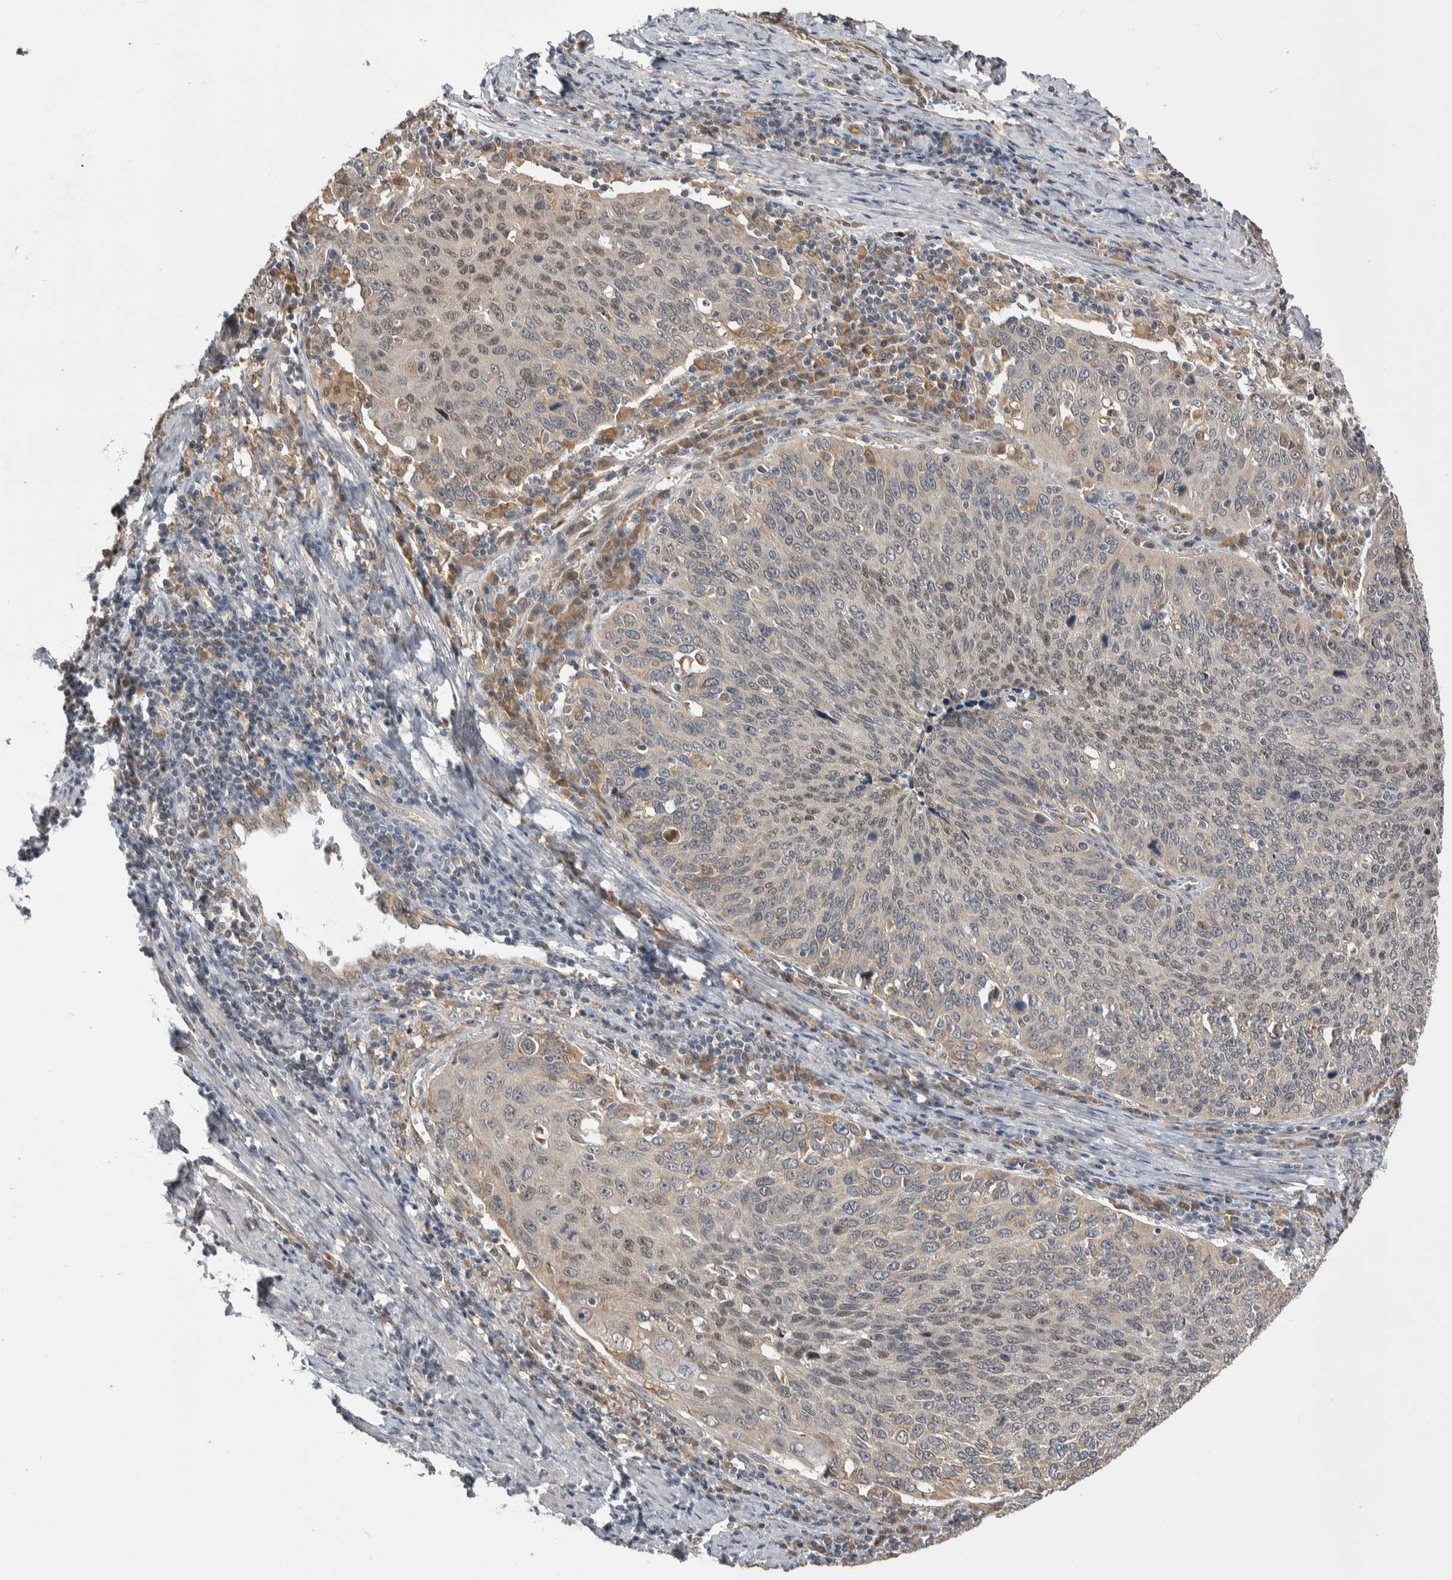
{"staining": {"intensity": "weak", "quantity": "<25%", "location": "nuclear"}, "tissue": "cervical cancer", "cell_type": "Tumor cells", "image_type": "cancer", "snomed": [{"axis": "morphology", "description": "Squamous cell carcinoma, NOS"}, {"axis": "topography", "description": "Cervix"}], "caption": "Immunohistochemical staining of cervical cancer reveals no significant expression in tumor cells.", "gene": "PRDM4", "patient": {"sex": "female", "age": 53}}